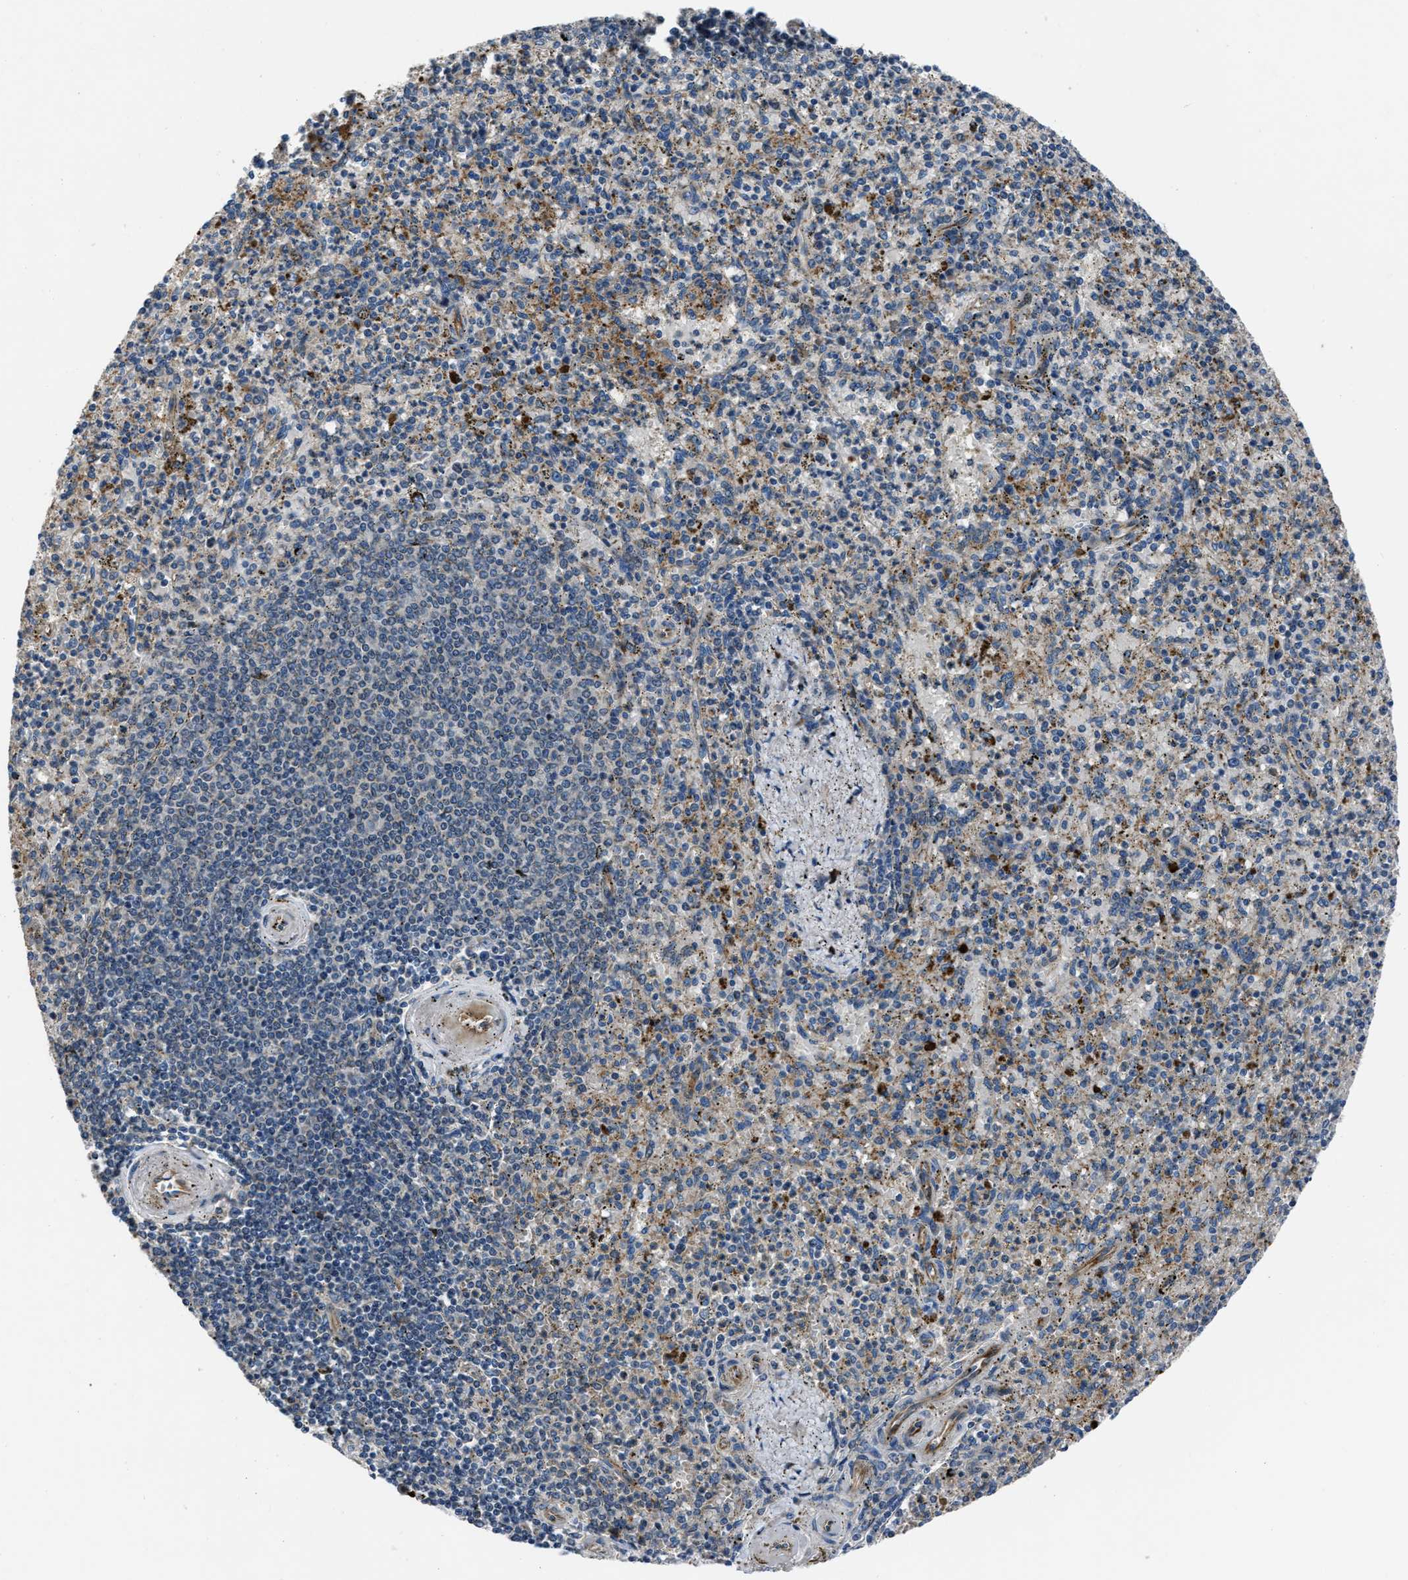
{"staining": {"intensity": "negative", "quantity": "none", "location": "none"}, "tissue": "spleen", "cell_type": "Cells in red pulp", "image_type": "normal", "snomed": [{"axis": "morphology", "description": "Normal tissue, NOS"}, {"axis": "topography", "description": "Spleen"}], "caption": "Spleen was stained to show a protein in brown. There is no significant positivity in cells in red pulp. (DAB (3,3'-diaminobenzidine) immunohistochemistry (IHC) visualized using brightfield microscopy, high magnification).", "gene": "ERC1", "patient": {"sex": "male", "age": 72}}